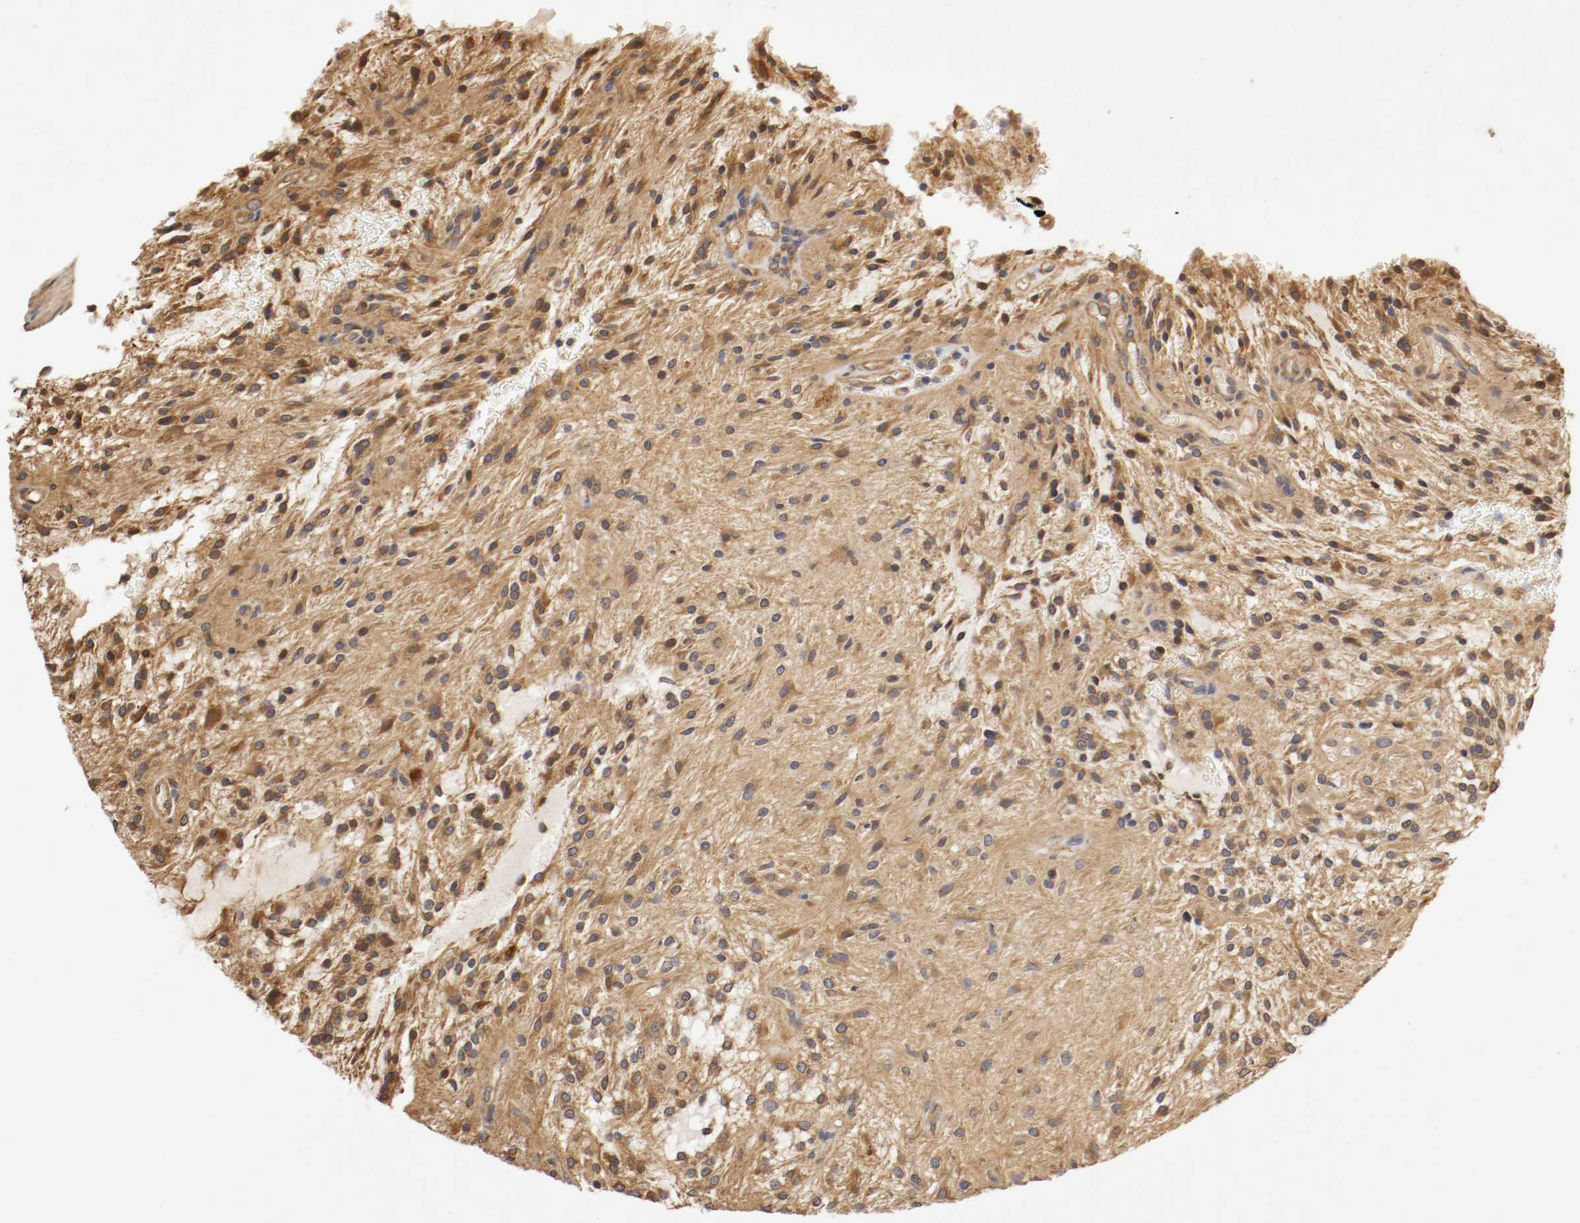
{"staining": {"intensity": "moderate", "quantity": "25%-75%", "location": "cytoplasmic/membranous"}, "tissue": "glioma", "cell_type": "Tumor cells", "image_type": "cancer", "snomed": [{"axis": "morphology", "description": "Glioma, malignant, NOS"}, {"axis": "topography", "description": "Cerebellum"}], "caption": "High-magnification brightfield microscopy of malignant glioma stained with DAB (3,3'-diaminobenzidine) (brown) and counterstained with hematoxylin (blue). tumor cells exhibit moderate cytoplasmic/membranous expression is present in approximately25%-75% of cells.", "gene": "VEZT", "patient": {"sex": "female", "age": 10}}